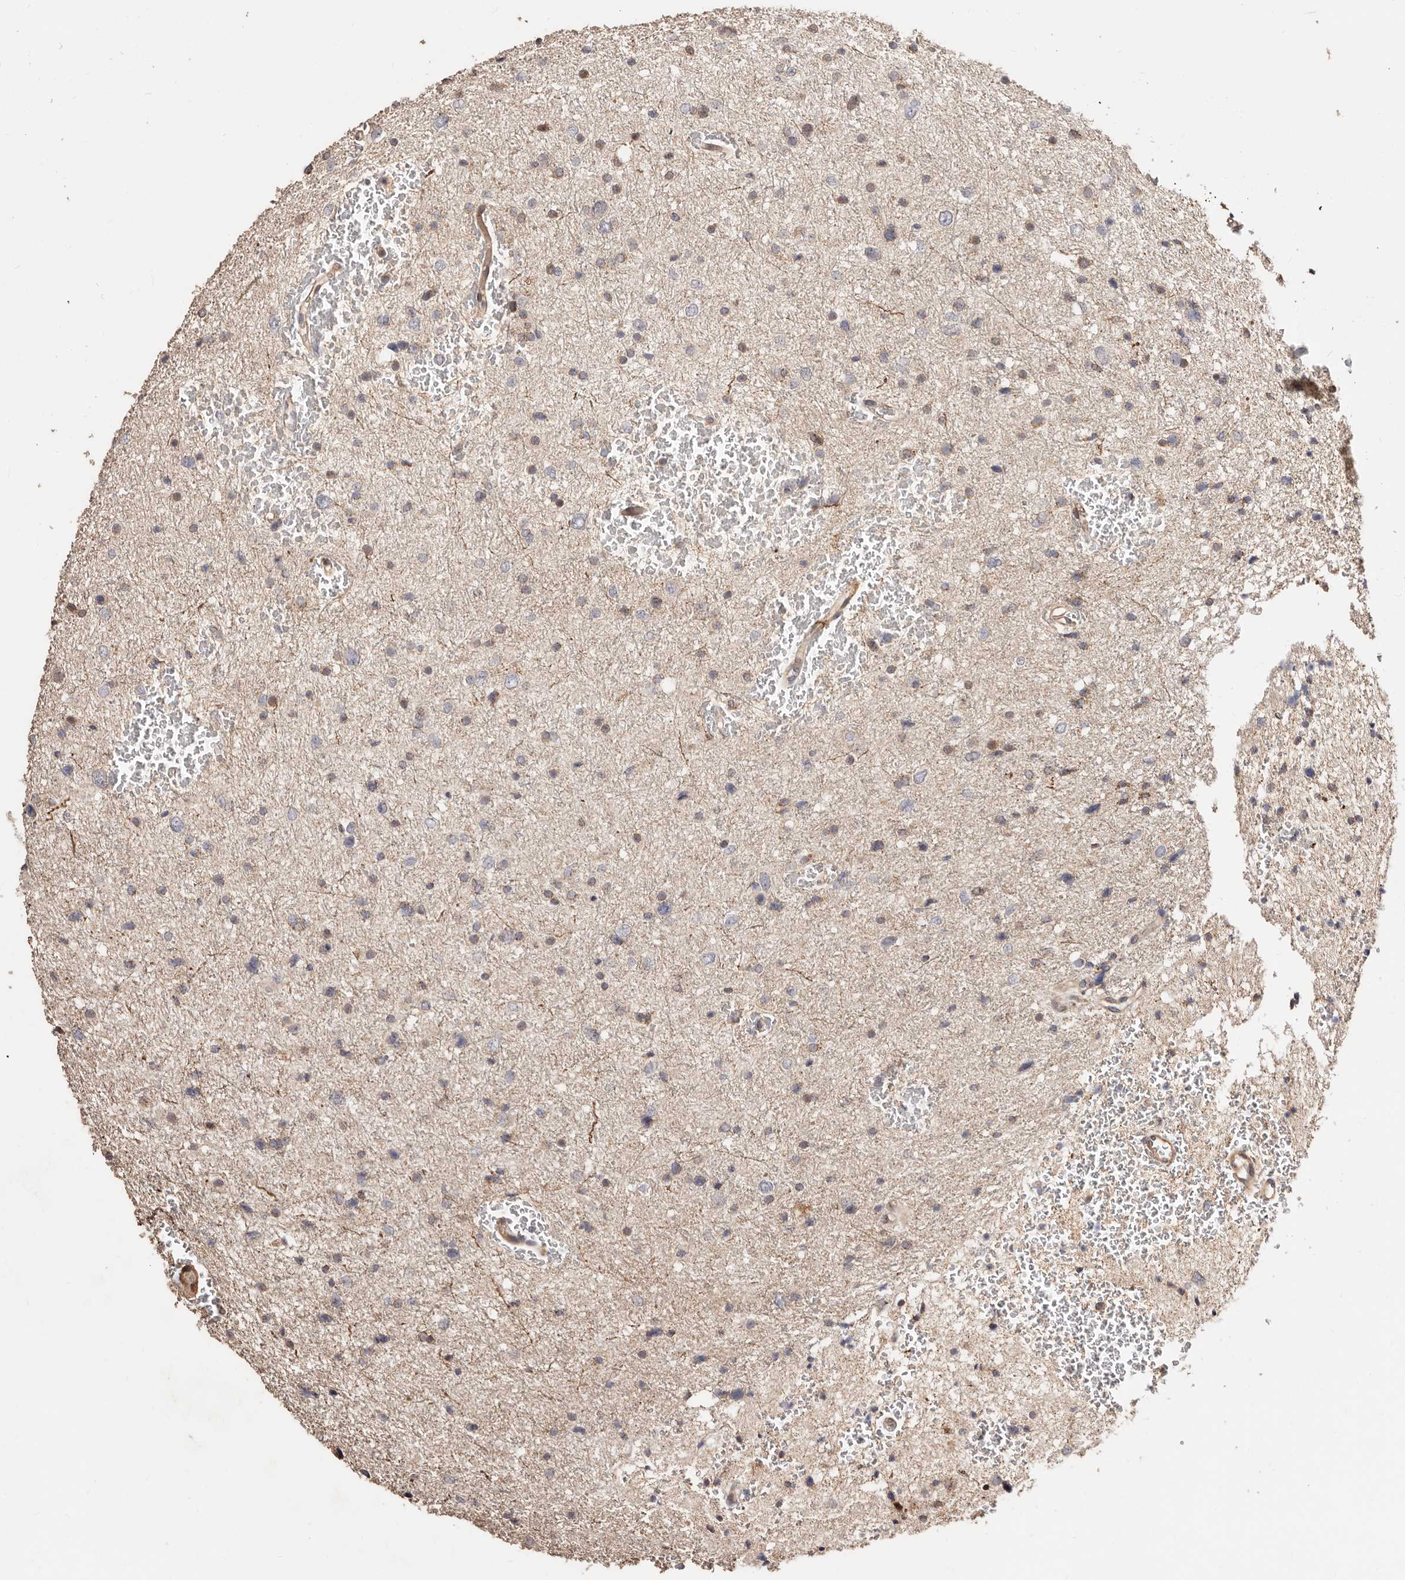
{"staining": {"intensity": "weak", "quantity": "25%-75%", "location": "cytoplasmic/membranous"}, "tissue": "glioma", "cell_type": "Tumor cells", "image_type": "cancer", "snomed": [{"axis": "morphology", "description": "Glioma, malignant, Low grade"}, {"axis": "topography", "description": "Brain"}], "caption": "Glioma stained with immunohistochemistry displays weak cytoplasmic/membranous expression in approximately 25%-75% of tumor cells.", "gene": "APOL6", "patient": {"sex": "female", "age": 37}}